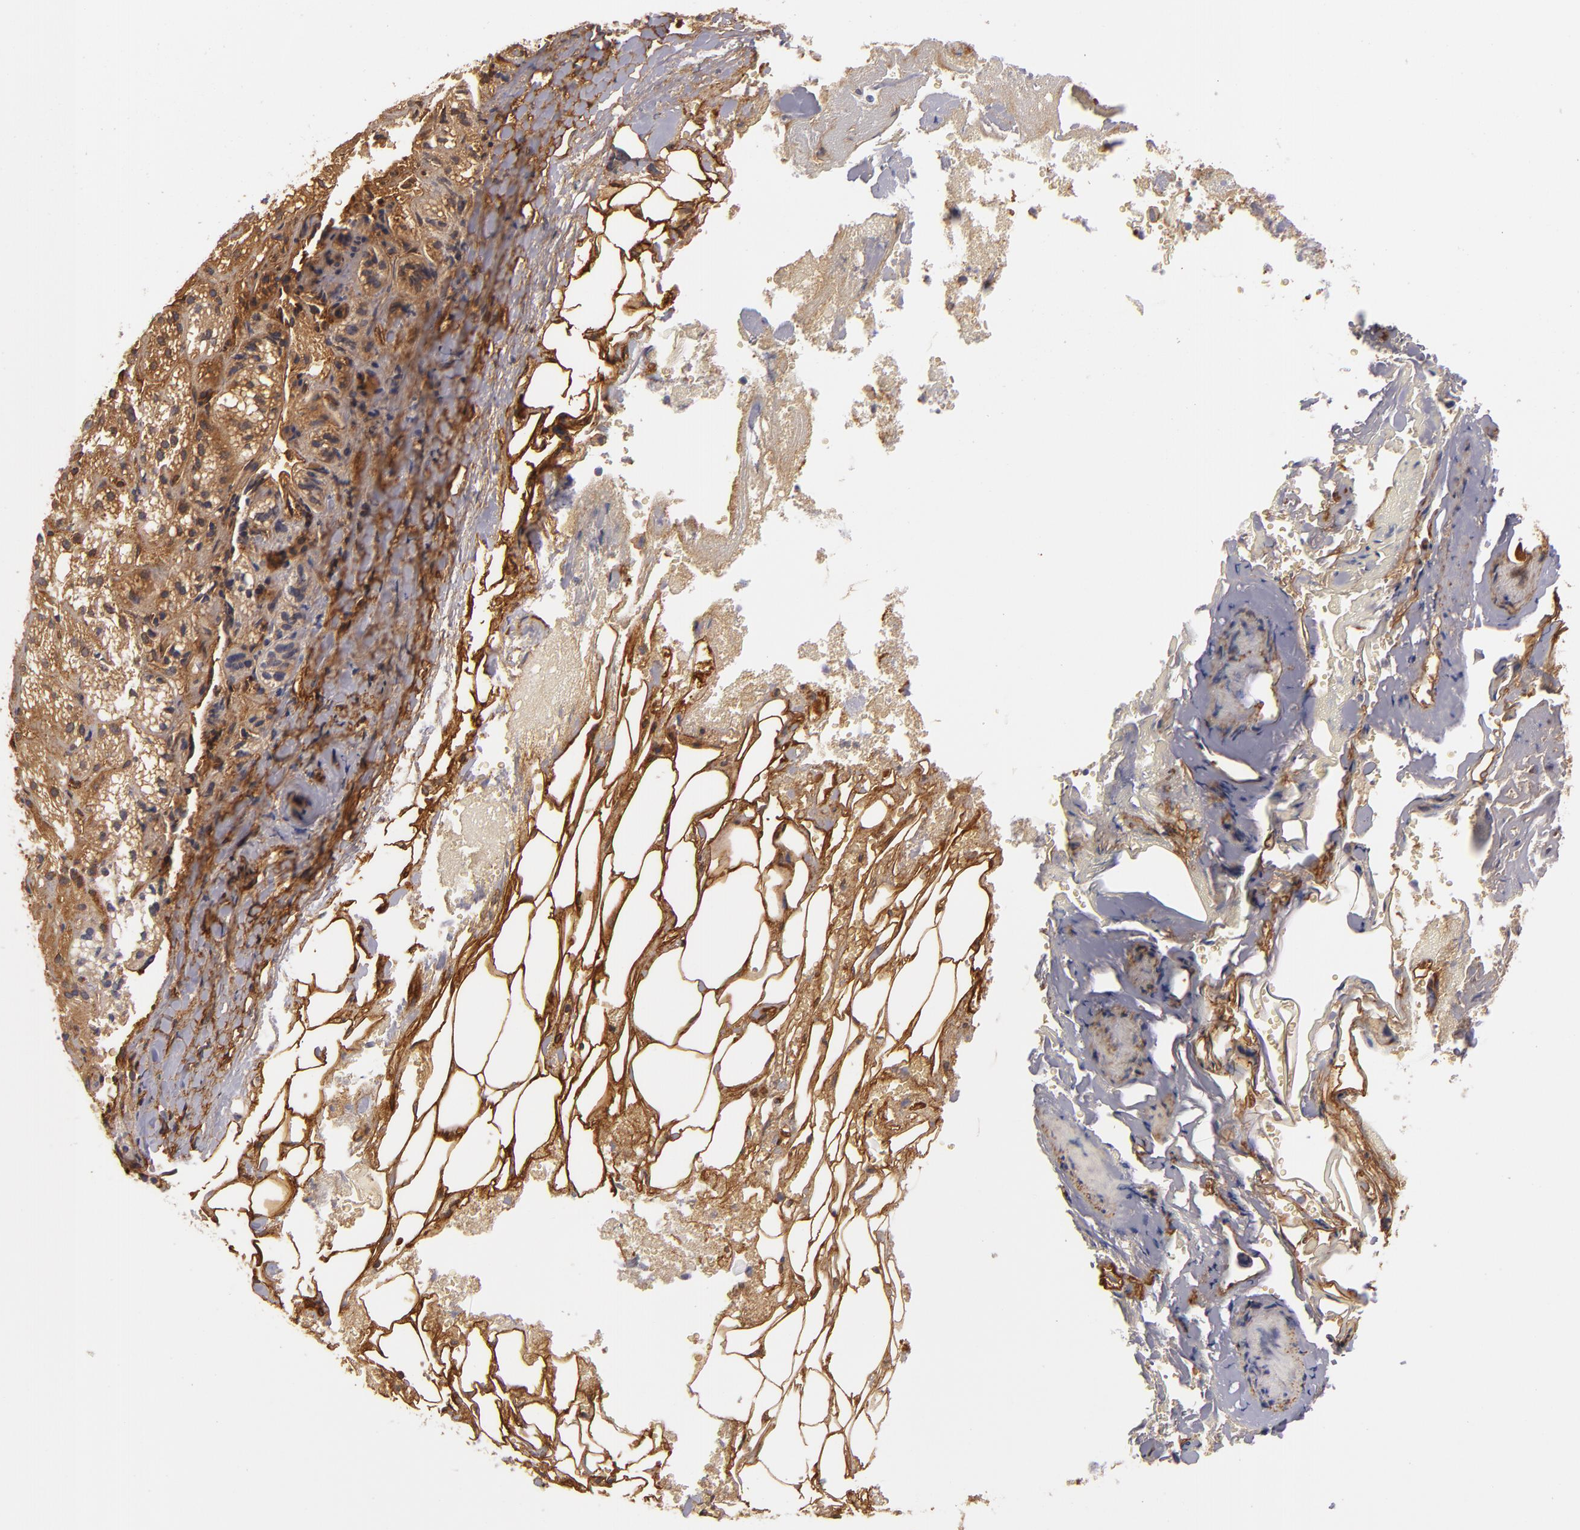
{"staining": {"intensity": "moderate", "quantity": ">75%", "location": "cytoplasmic/membranous"}, "tissue": "adrenal gland", "cell_type": "Glandular cells", "image_type": "normal", "snomed": [{"axis": "morphology", "description": "Normal tissue, NOS"}, {"axis": "topography", "description": "Adrenal gland"}], "caption": "Moderate cytoplasmic/membranous protein expression is appreciated in approximately >75% of glandular cells in adrenal gland.", "gene": "CD151", "patient": {"sex": "female", "age": 71}}